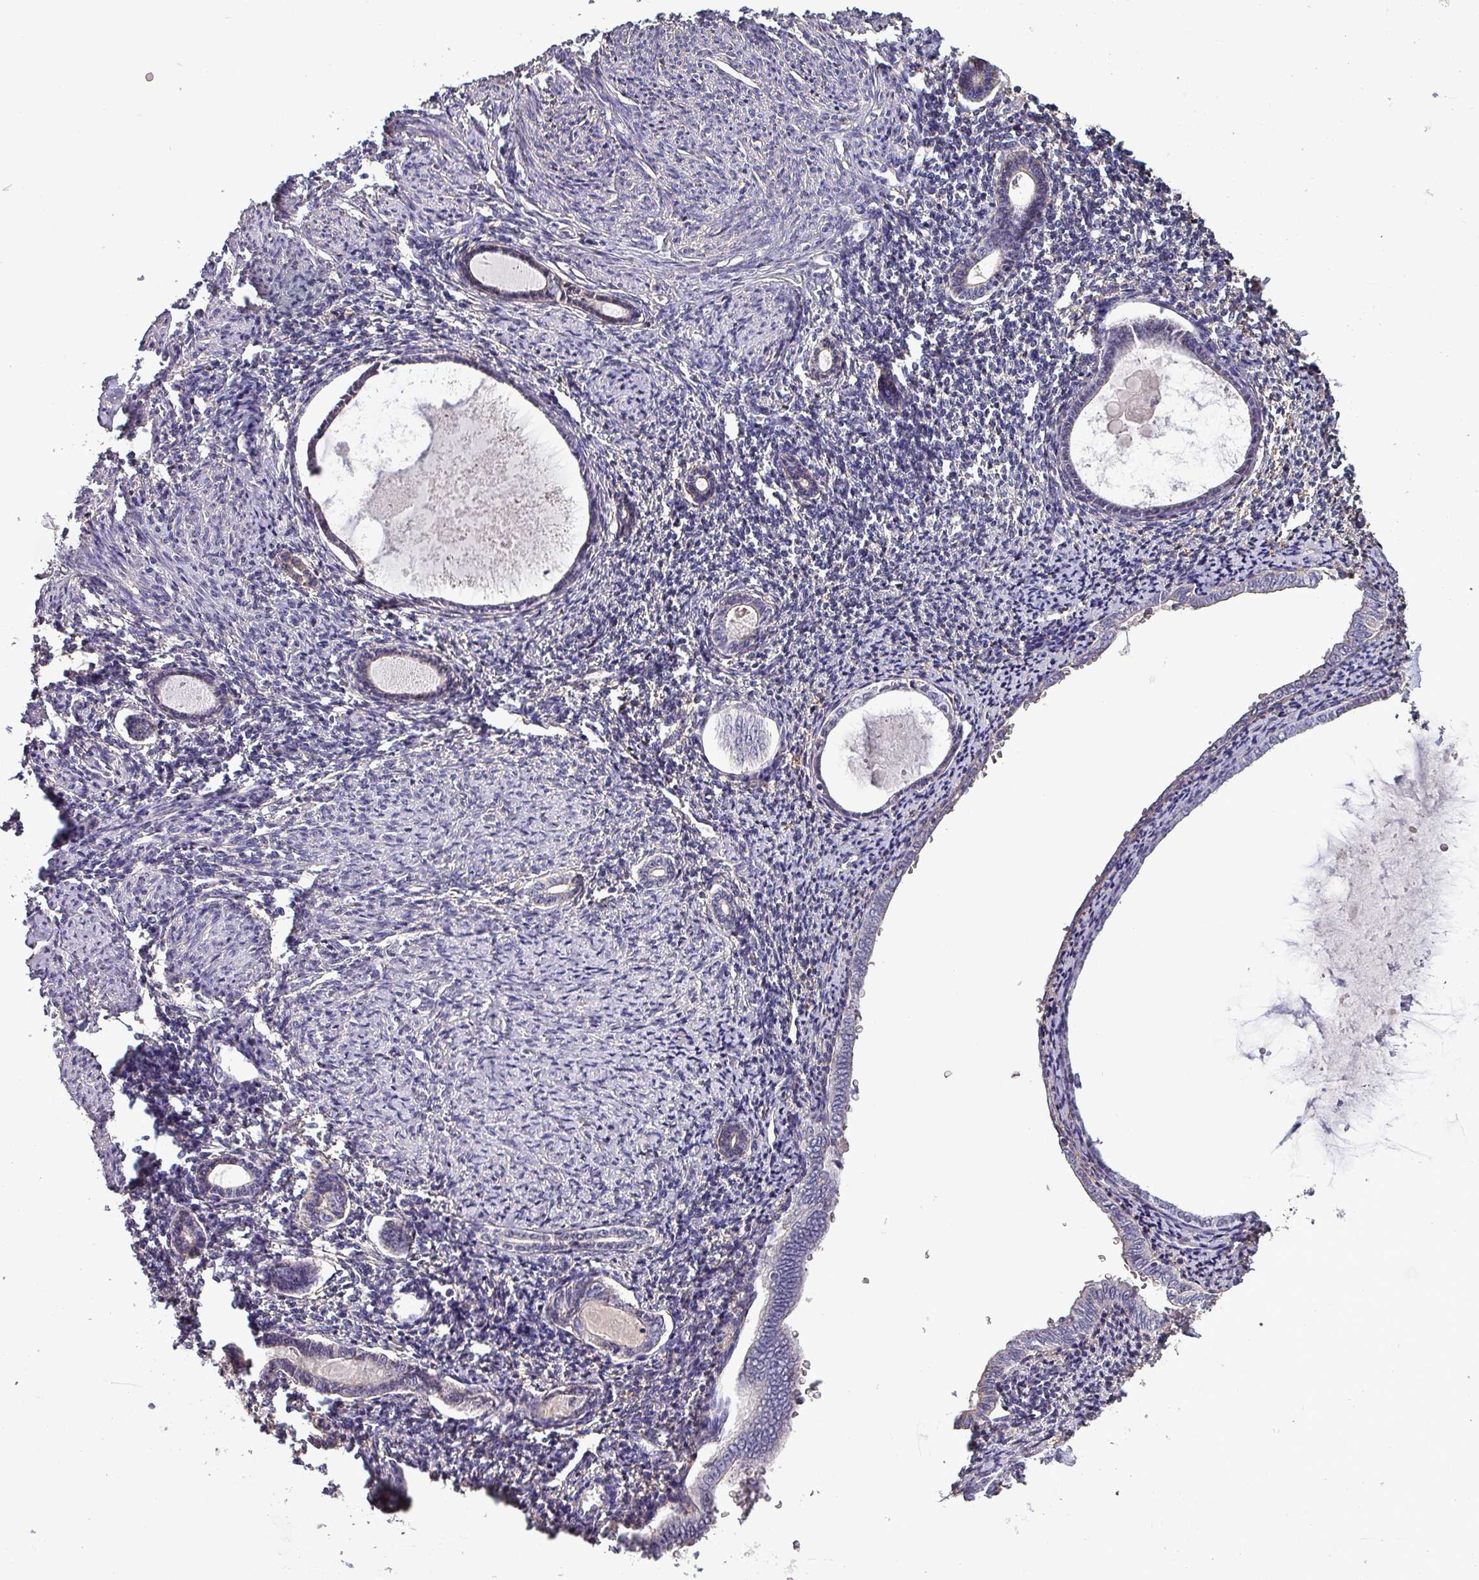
{"staining": {"intensity": "negative", "quantity": "none", "location": "none"}, "tissue": "endometrium", "cell_type": "Cells in endometrial stroma", "image_type": "normal", "snomed": [{"axis": "morphology", "description": "Normal tissue, NOS"}, {"axis": "topography", "description": "Endometrium"}], "caption": "This is a photomicrograph of IHC staining of benign endometrium, which shows no staining in cells in endometrial stroma.", "gene": "HTRA4", "patient": {"sex": "female", "age": 63}}